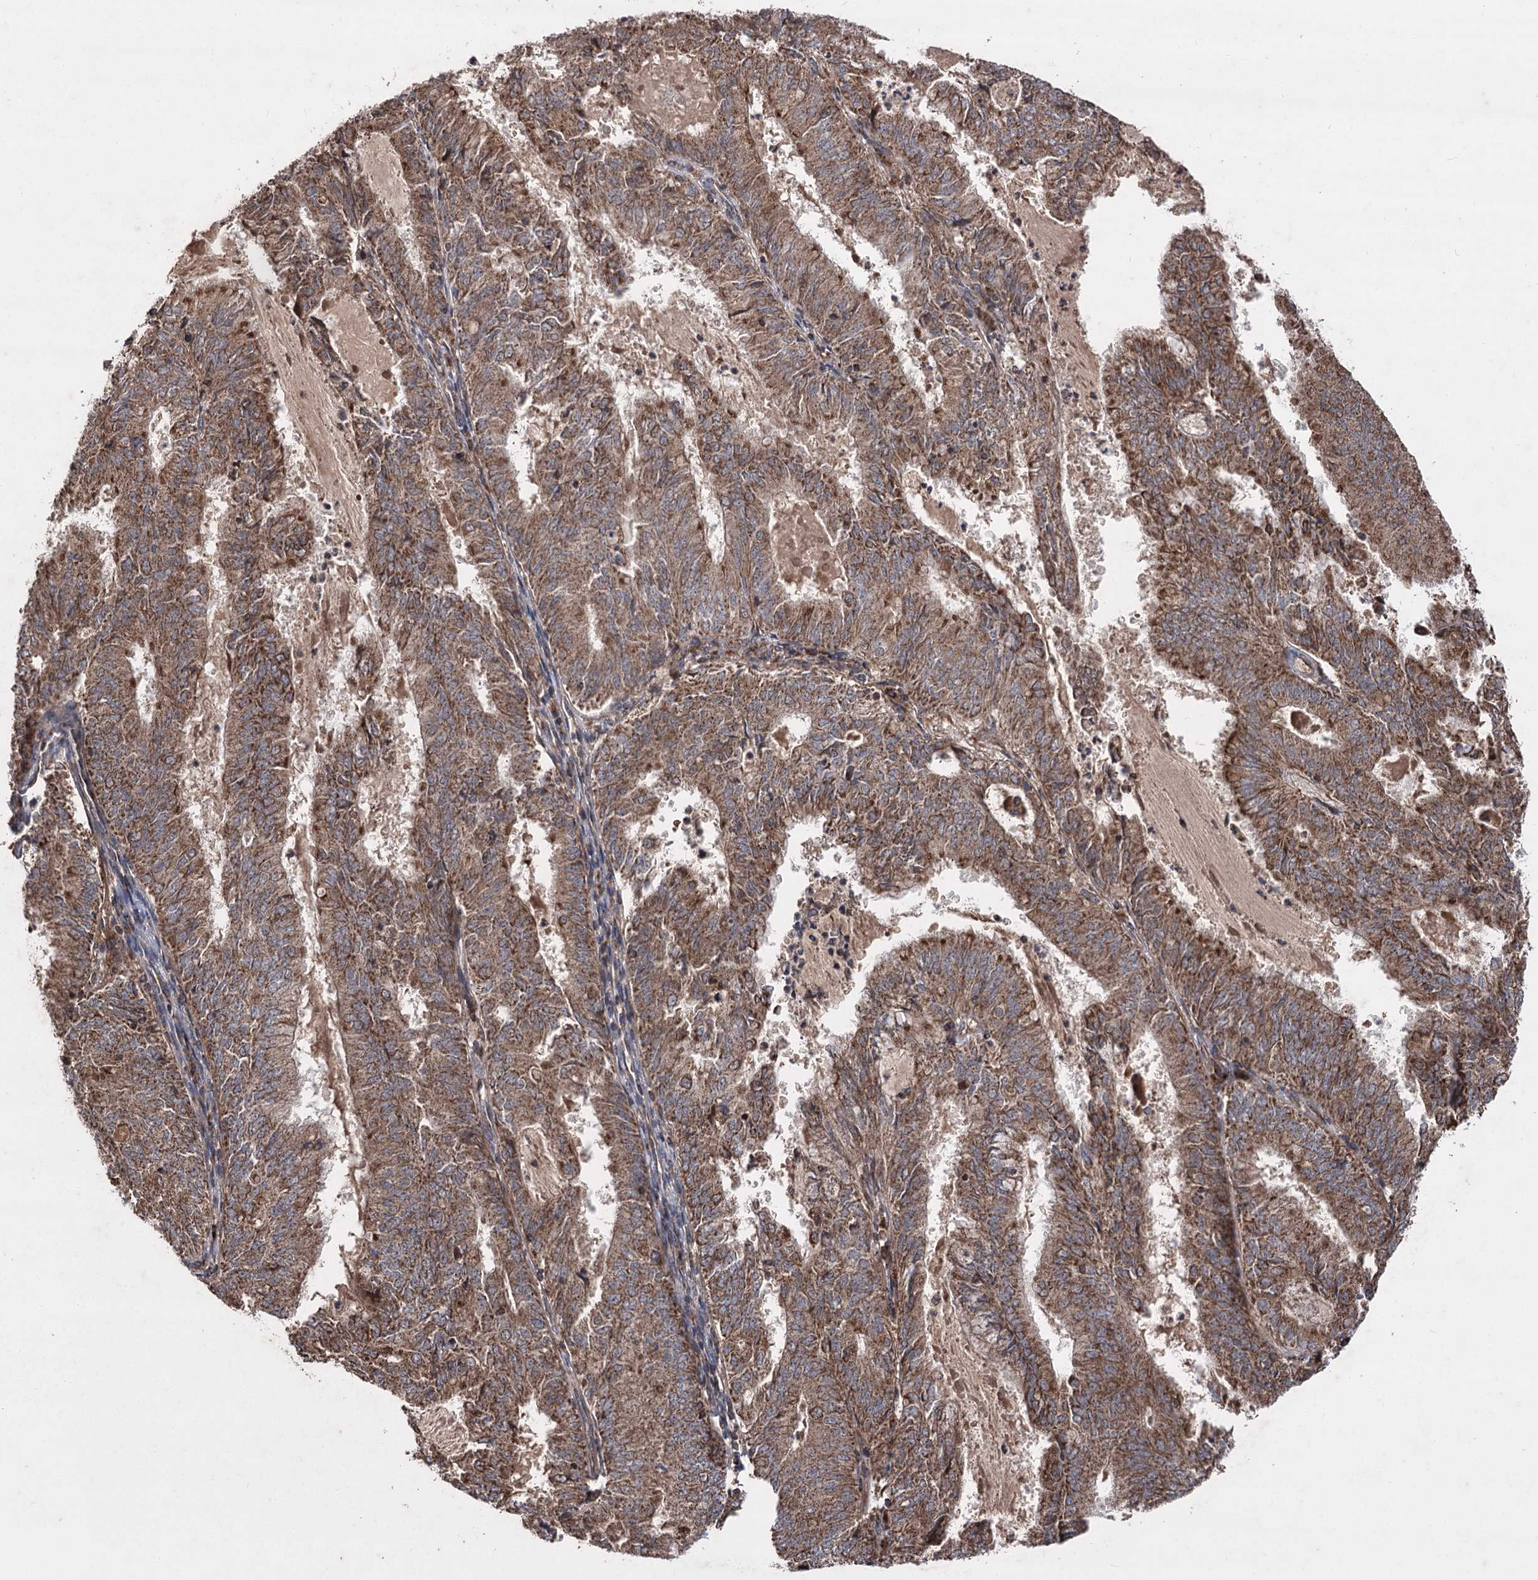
{"staining": {"intensity": "strong", "quantity": ">75%", "location": "cytoplasmic/membranous"}, "tissue": "endometrial cancer", "cell_type": "Tumor cells", "image_type": "cancer", "snomed": [{"axis": "morphology", "description": "Adenocarcinoma, NOS"}, {"axis": "topography", "description": "Endometrium"}], "caption": "Human endometrial cancer (adenocarcinoma) stained with a protein marker demonstrates strong staining in tumor cells.", "gene": "RASSF3", "patient": {"sex": "female", "age": 57}}